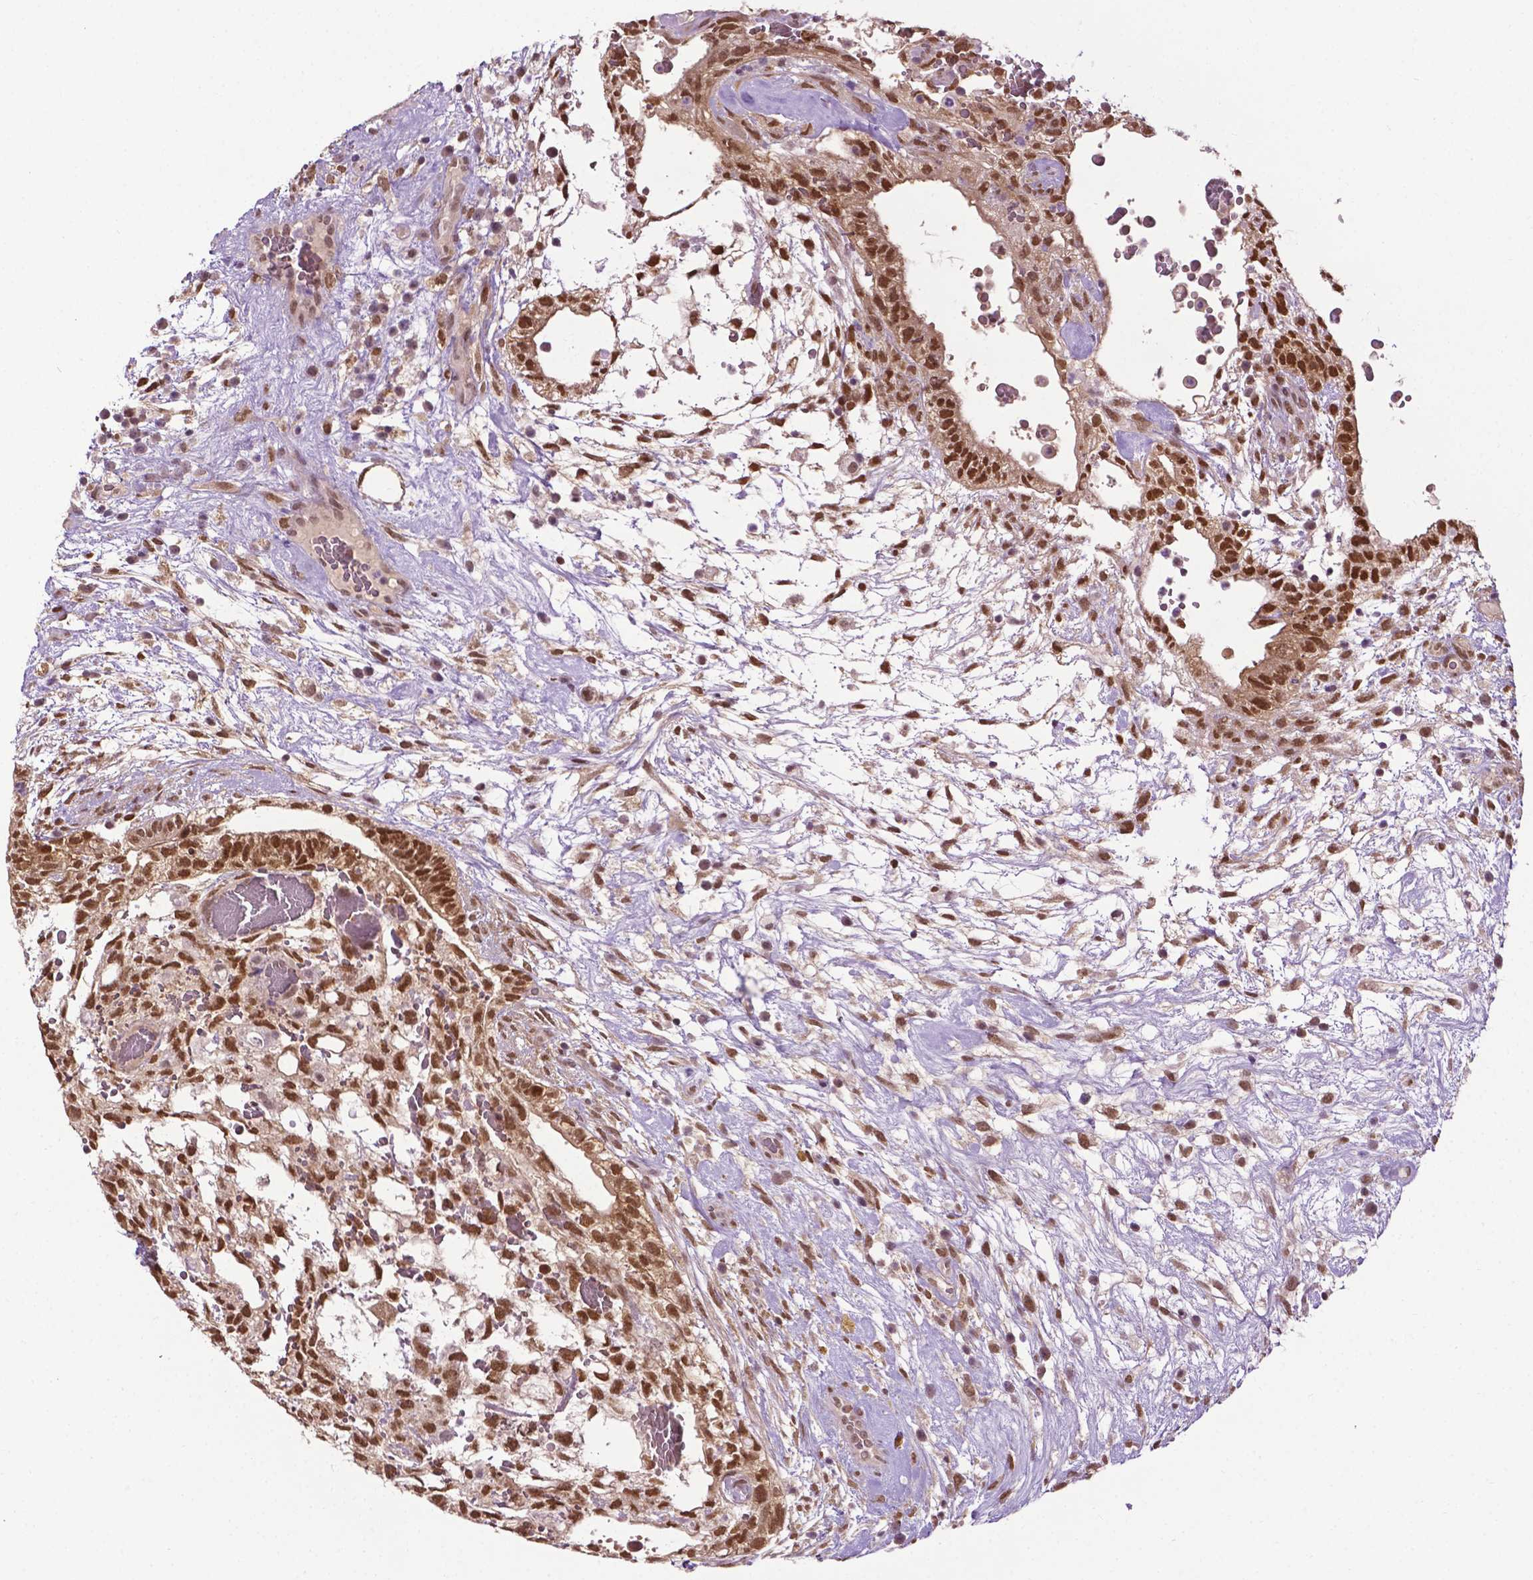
{"staining": {"intensity": "strong", "quantity": ">75%", "location": "cytoplasmic/membranous,nuclear"}, "tissue": "testis cancer", "cell_type": "Tumor cells", "image_type": "cancer", "snomed": [{"axis": "morphology", "description": "Normal tissue, NOS"}, {"axis": "morphology", "description": "Carcinoma, Embryonal, NOS"}, {"axis": "topography", "description": "Testis"}], "caption": "This is a histology image of IHC staining of testis cancer, which shows strong positivity in the cytoplasmic/membranous and nuclear of tumor cells.", "gene": "UBQLN4", "patient": {"sex": "male", "age": 32}}